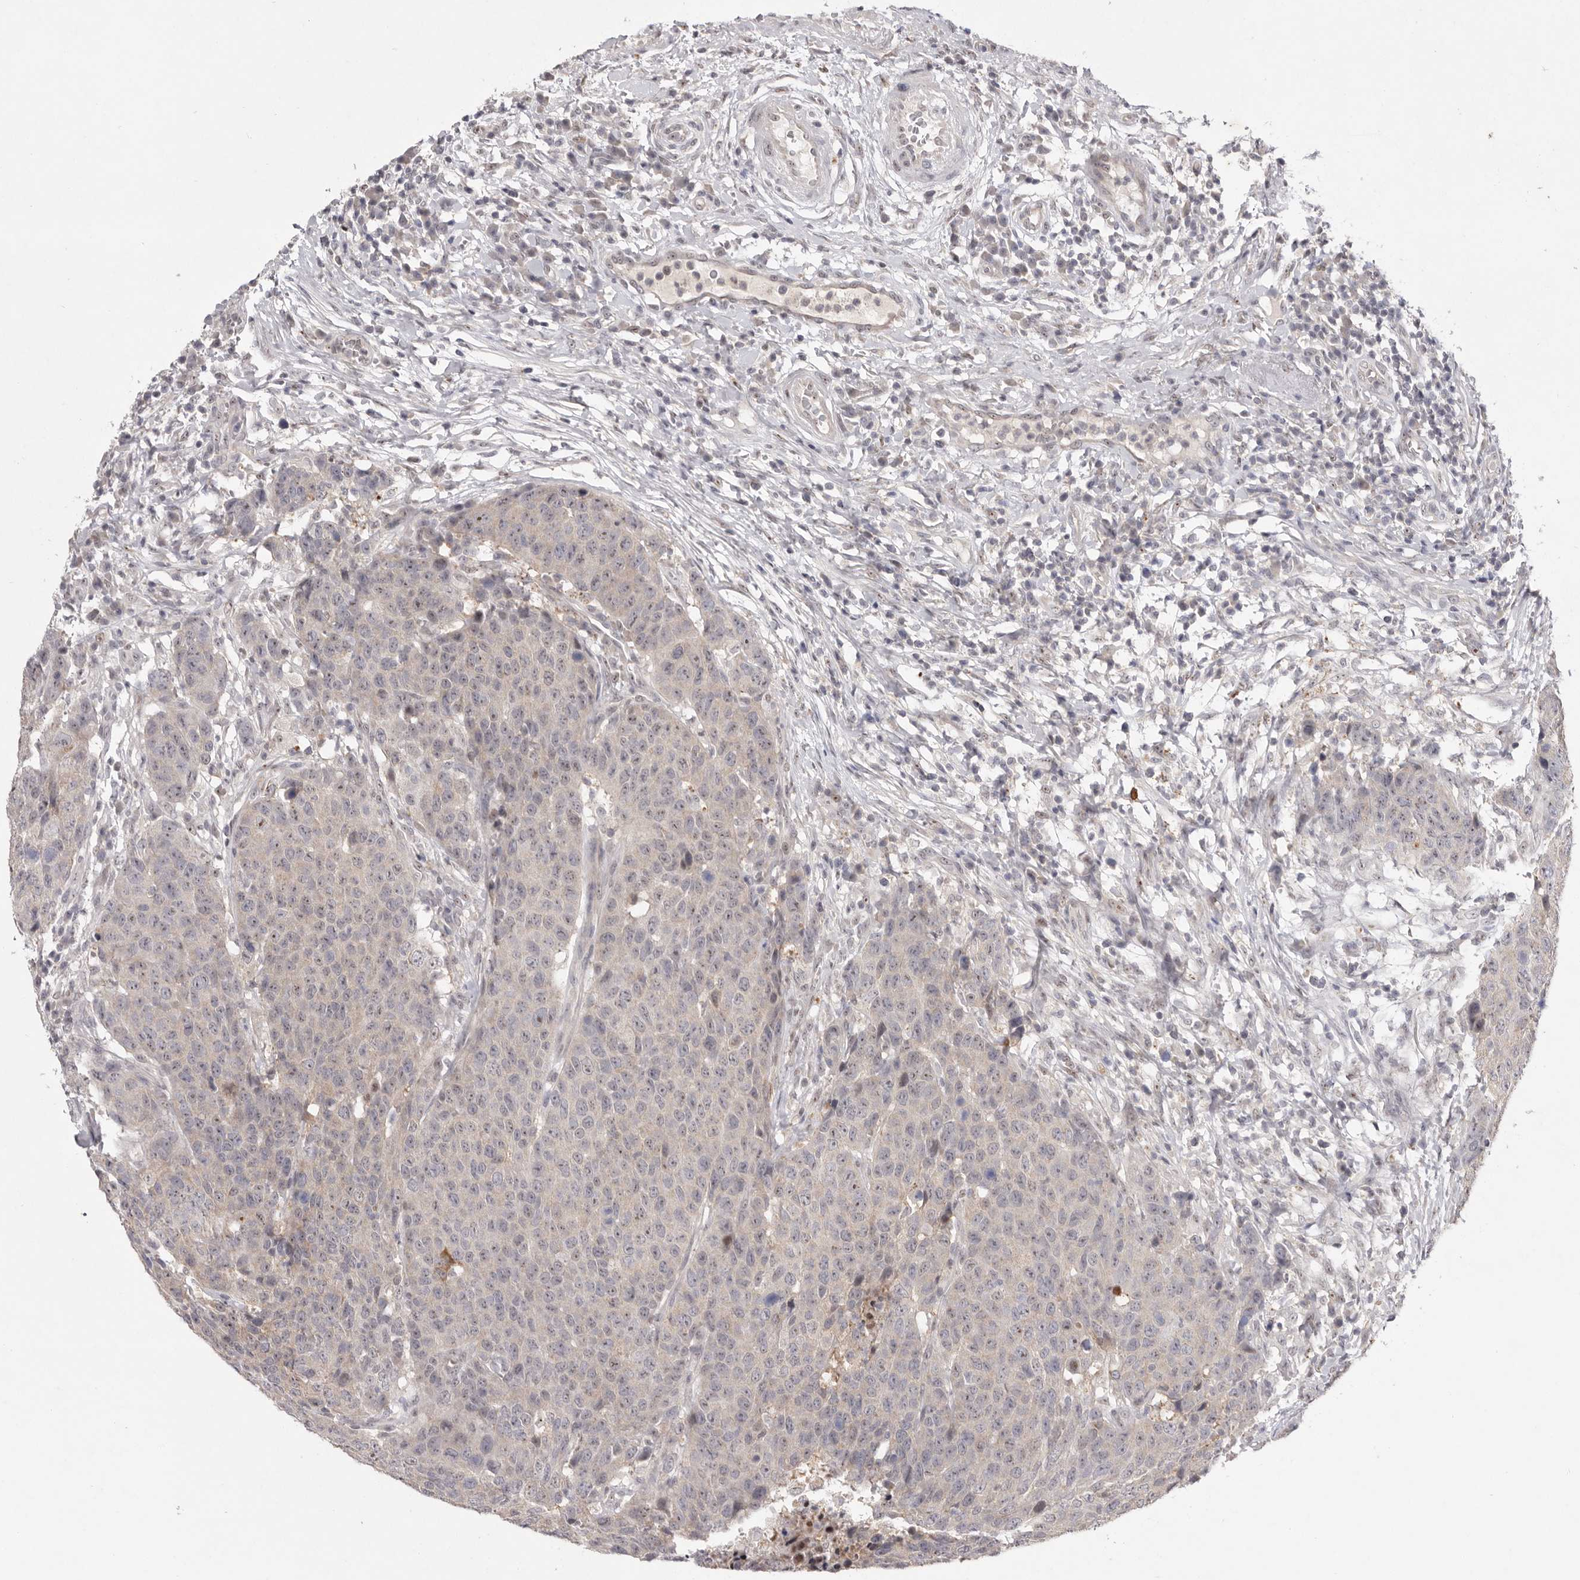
{"staining": {"intensity": "moderate", "quantity": "<25%", "location": "cytoplasmic/membranous"}, "tissue": "head and neck cancer", "cell_type": "Tumor cells", "image_type": "cancer", "snomed": [{"axis": "morphology", "description": "Squamous cell carcinoma, NOS"}, {"axis": "topography", "description": "Head-Neck"}], "caption": "A brown stain shows moderate cytoplasmic/membranous expression of a protein in human head and neck squamous cell carcinoma tumor cells.", "gene": "TADA1", "patient": {"sex": "male", "age": 66}}